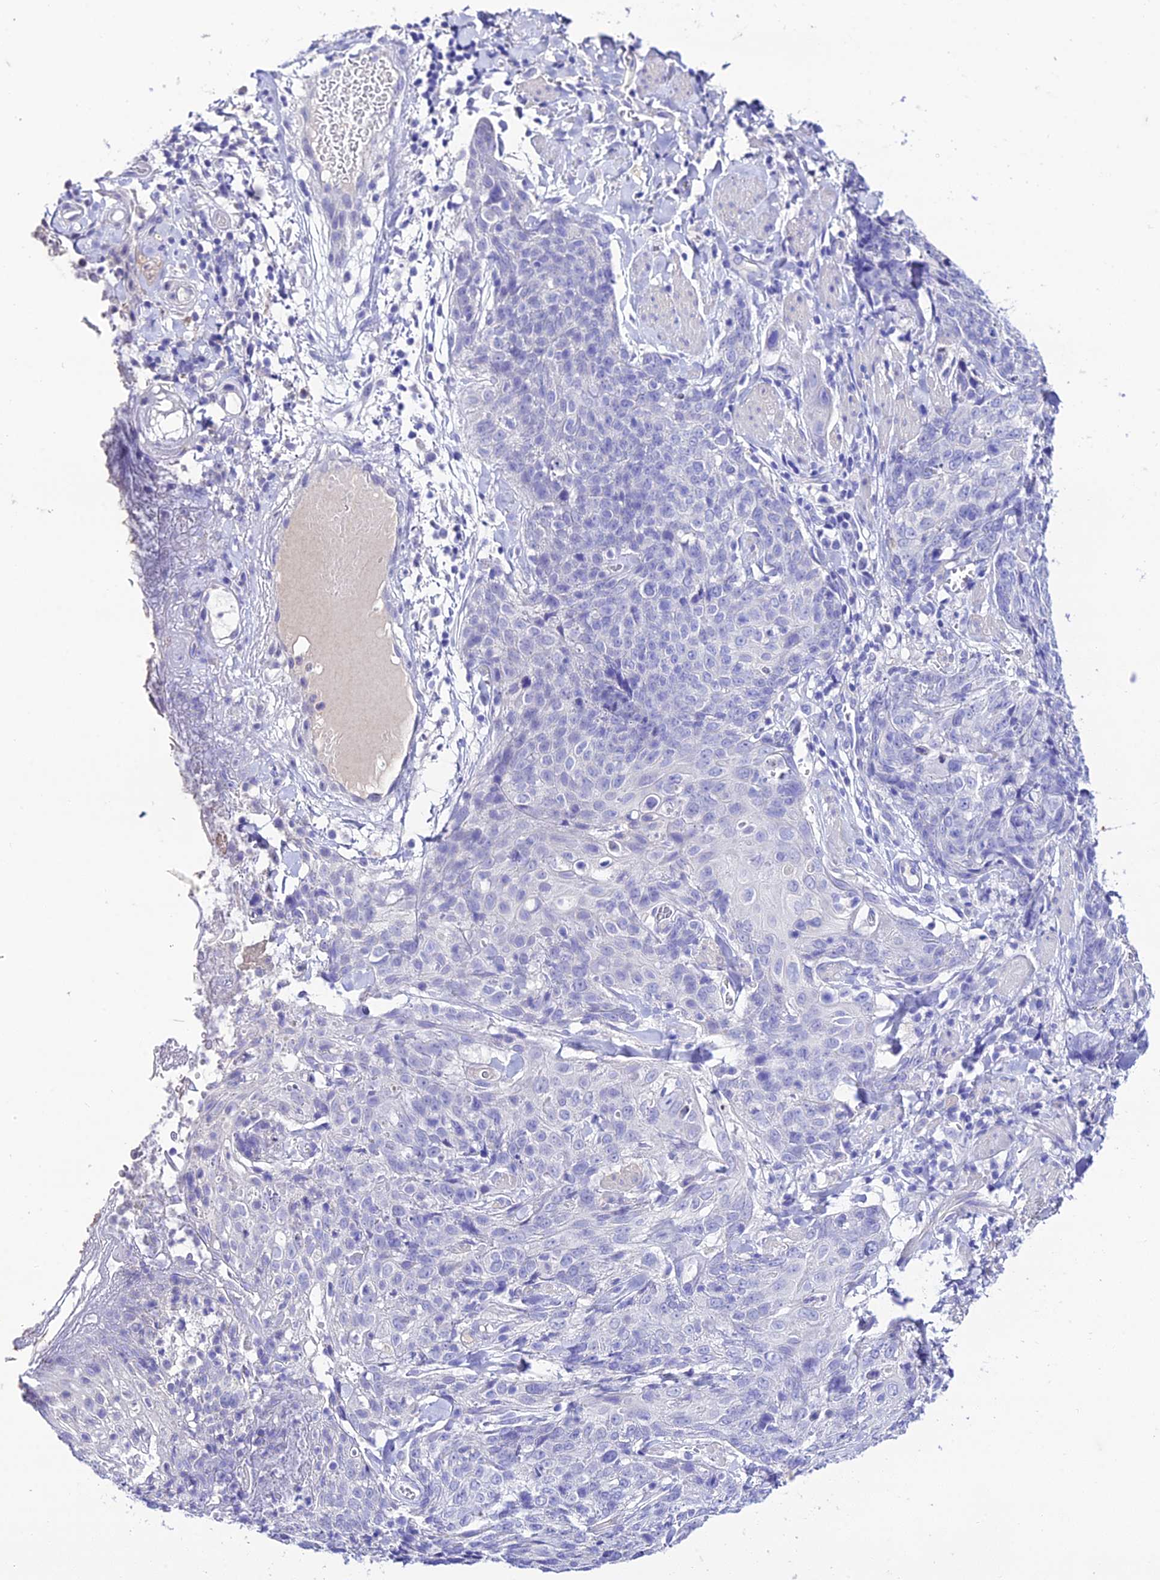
{"staining": {"intensity": "negative", "quantity": "none", "location": "none"}, "tissue": "skin cancer", "cell_type": "Tumor cells", "image_type": "cancer", "snomed": [{"axis": "morphology", "description": "Squamous cell carcinoma, NOS"}, {"axis": "topography", "description": "Skin"}, {"axis": "topography", "description": "Vulva"}], "caption": "Protein analysis of squamous cell carcinoma (skin) demonstrates no significant positivity in tumor cells.", "gene": "NLRP6", "patient": {"sex": "female", "age": 85}}